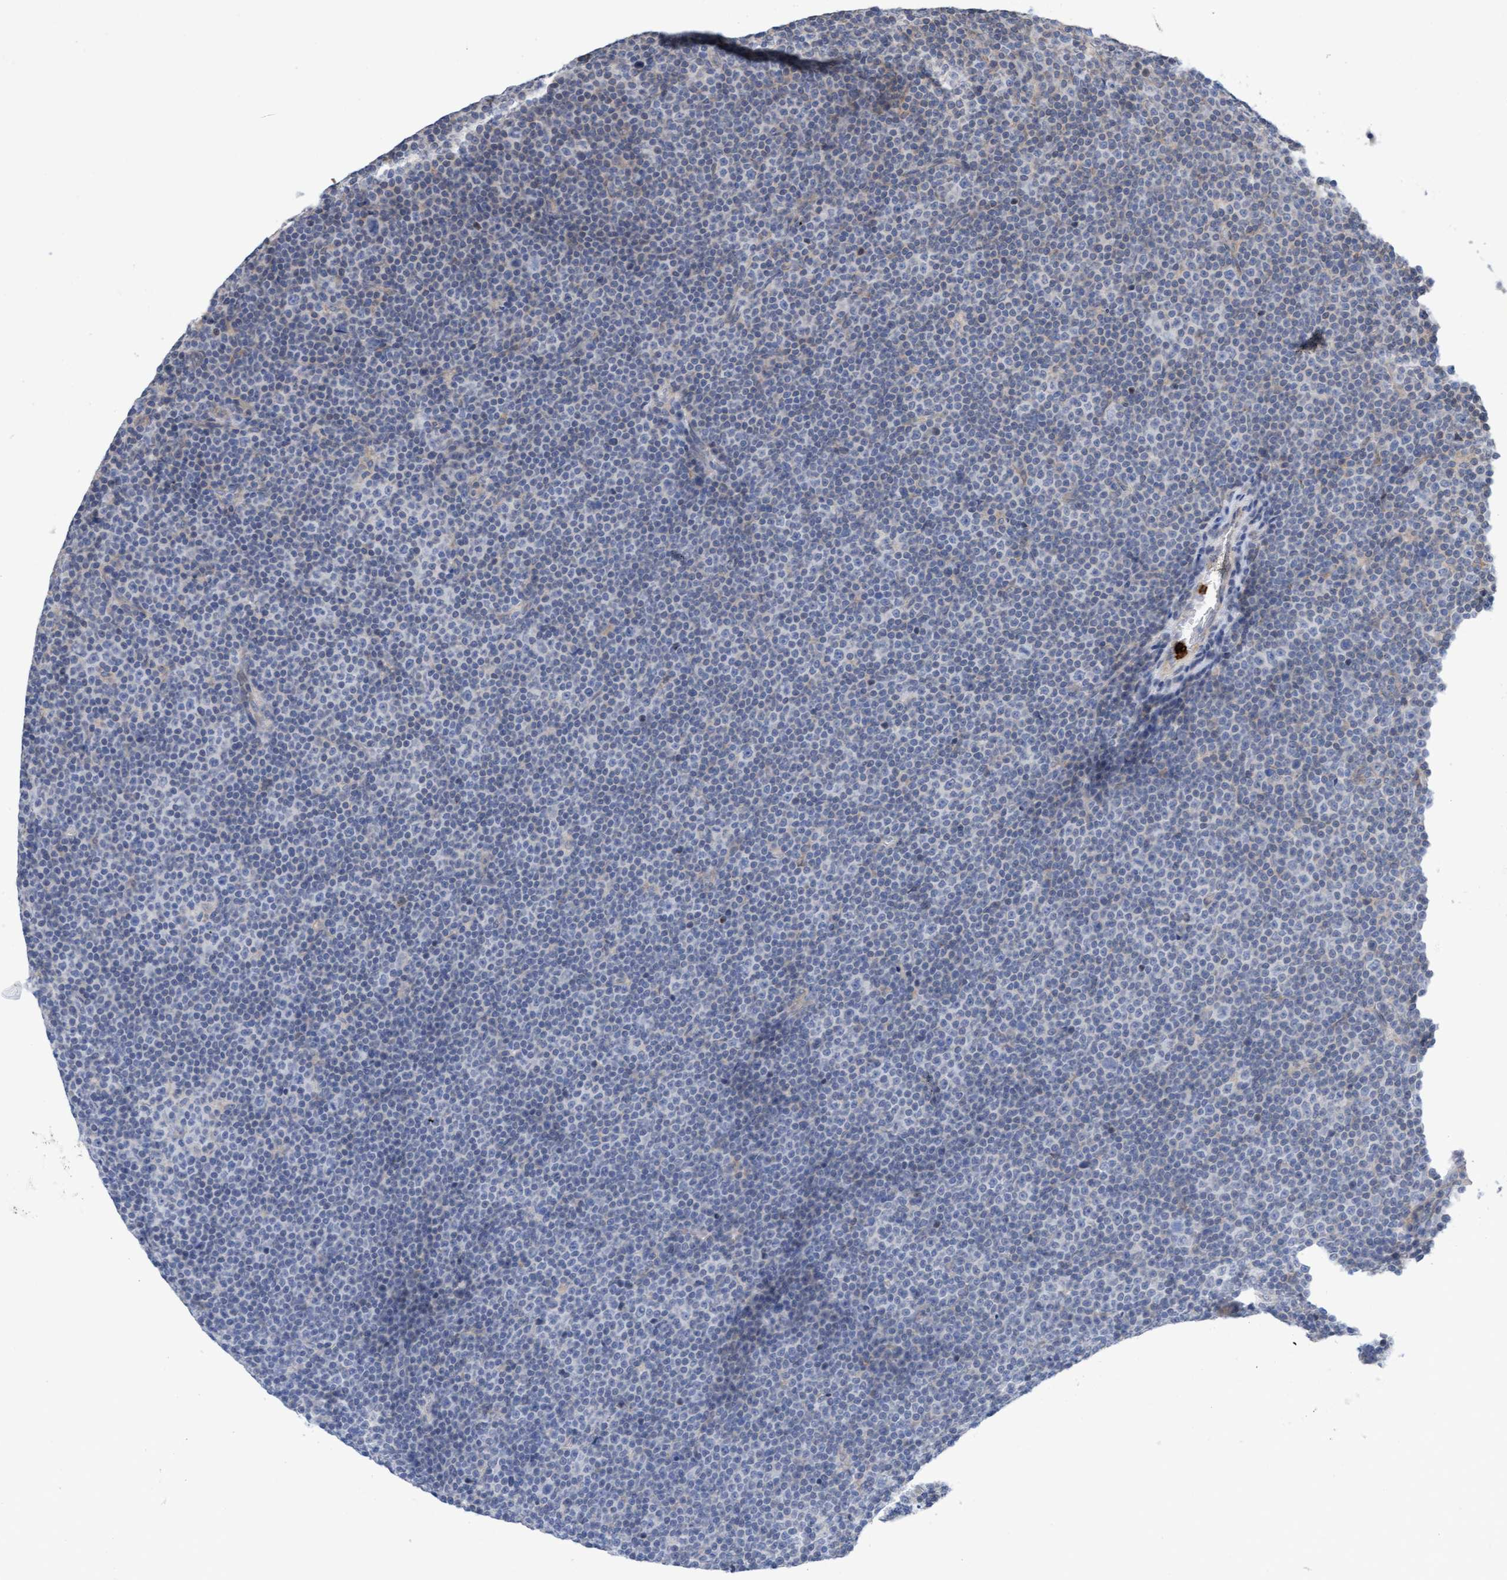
{"staining": {"intensity": "negative", "quantity": "none", "location": "none"}, "tissue": "lymphoma", "cell_type": "Tumor cells", "image_type": "cancer", "snomed": [{"axis": "morphology", "description": "Malignant lymphoma, non-Hodgkin's type, Low grade"}, {"axis": "topography", "description": "Lymph node"}], "caption": "This is an immunohistochemistry (IHC) histopathology image of lymphoma. There is no expression in tumor cells.", "gene": "MMP8", "patient": {"sex": "female", "age": 67}}